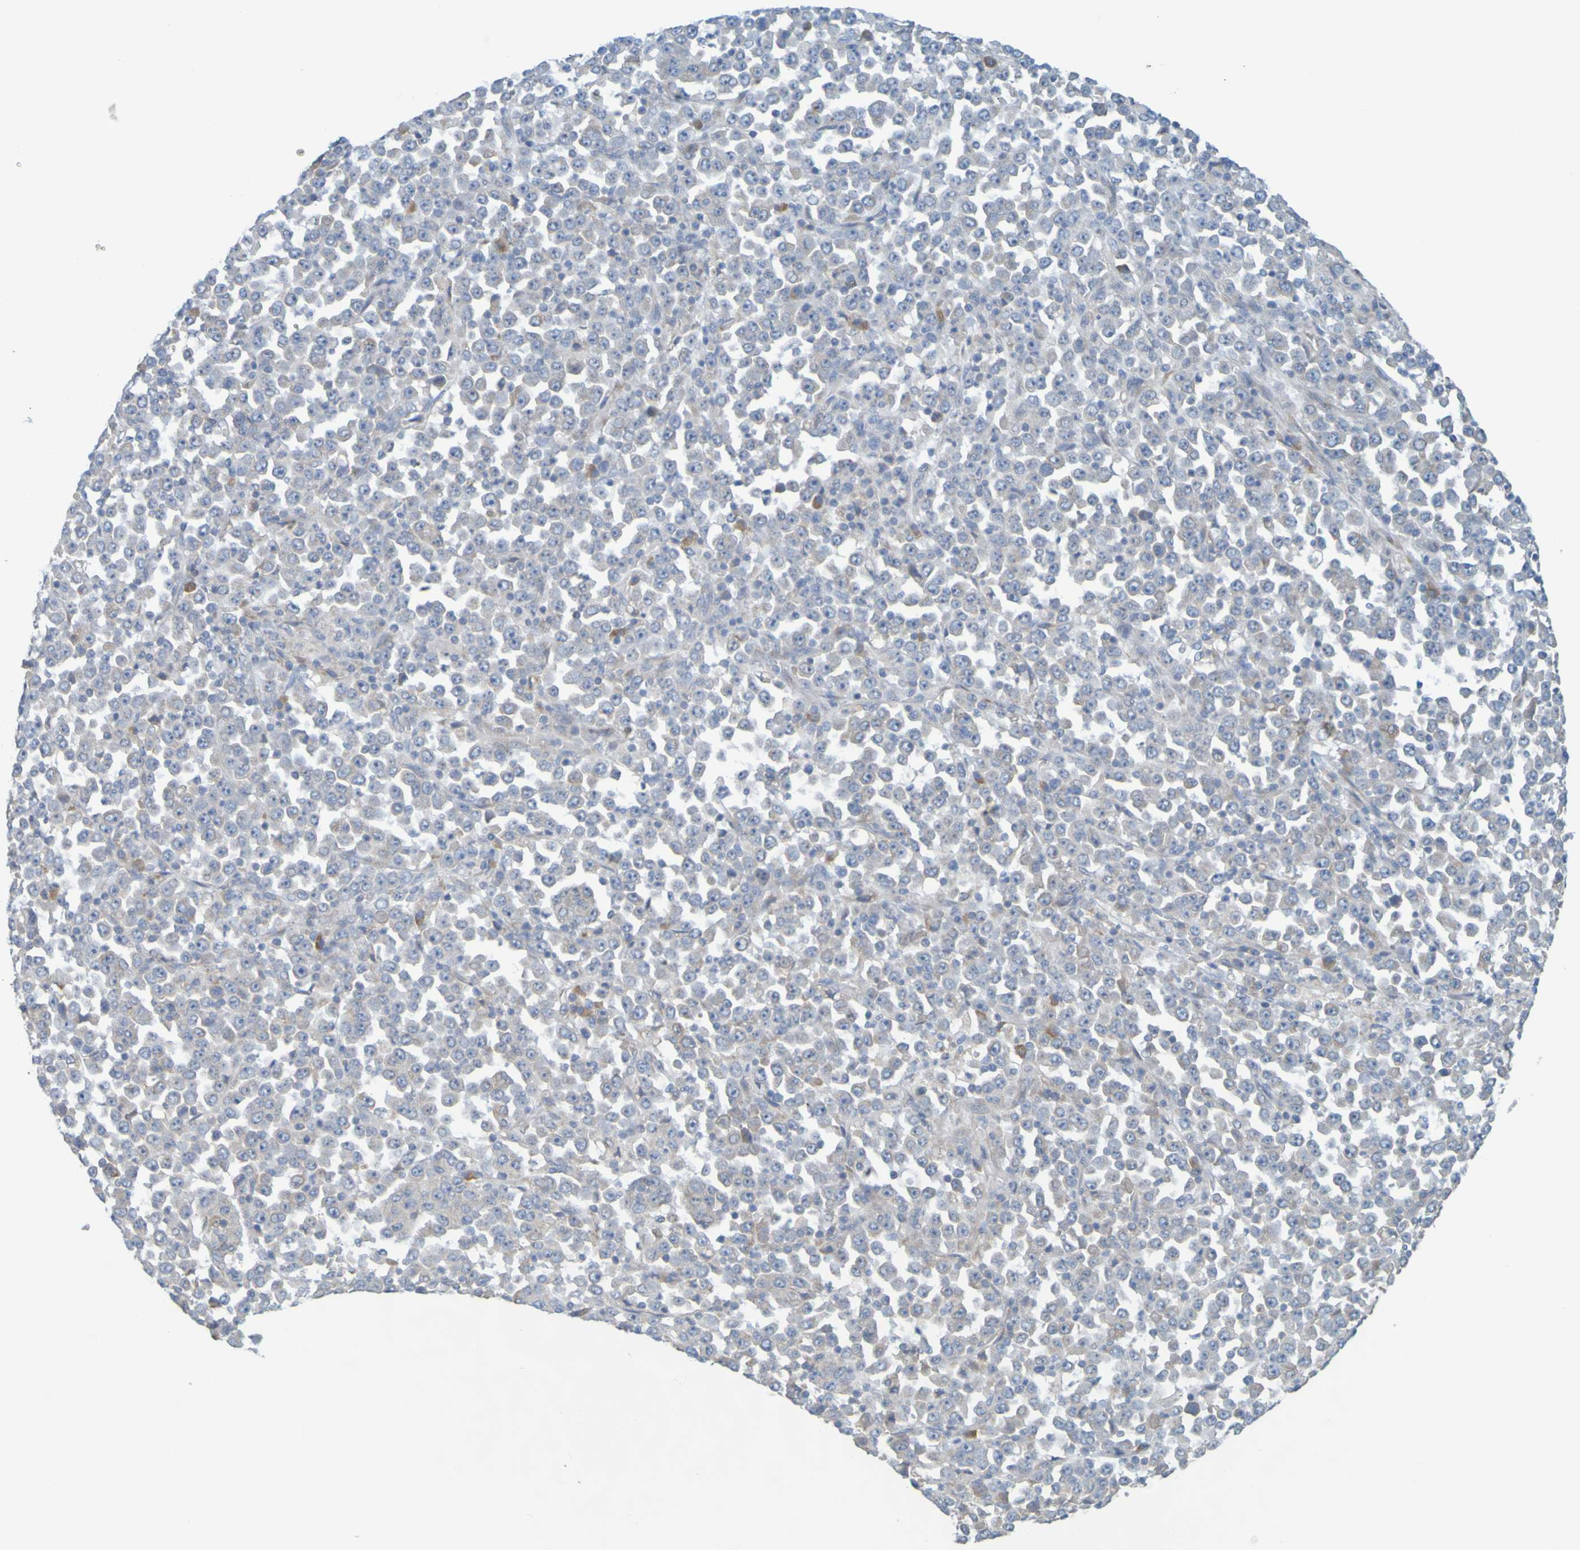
{"staining": {"intensity": "moderate", "quantity": "<25%", "location": "cytoplasmic/membranous"}, "tissue": "stomach cancer", "cell_type": "Tumor cells", "image_type": "cancer", "snomed": [{"axis": "morphology", "description": "Normal tissue, NOS"}, {"axis": "morphology", "description": "Adenocarcinoma, NOS"}, {"axis": "topography", "description": "Stomach, upper"}, {"axis": "topography", "description": "Stomach"}], "caption": "High-magnification brightfield microscopy of stomach cancer (adenocarcinoma) stained with DAB (3,3'-diaminobenzidine) (brown) and counterstained with hematoxylin (blue). tumor cells exhibit moderate cytoplasmic/membranous positivity is appreciated in about<25% of cells. The protein of interest is shown in brown color, while the nuclei are stained blue.", "gene": "MOGS", "patient": {"sex": "male", "age": 59}}